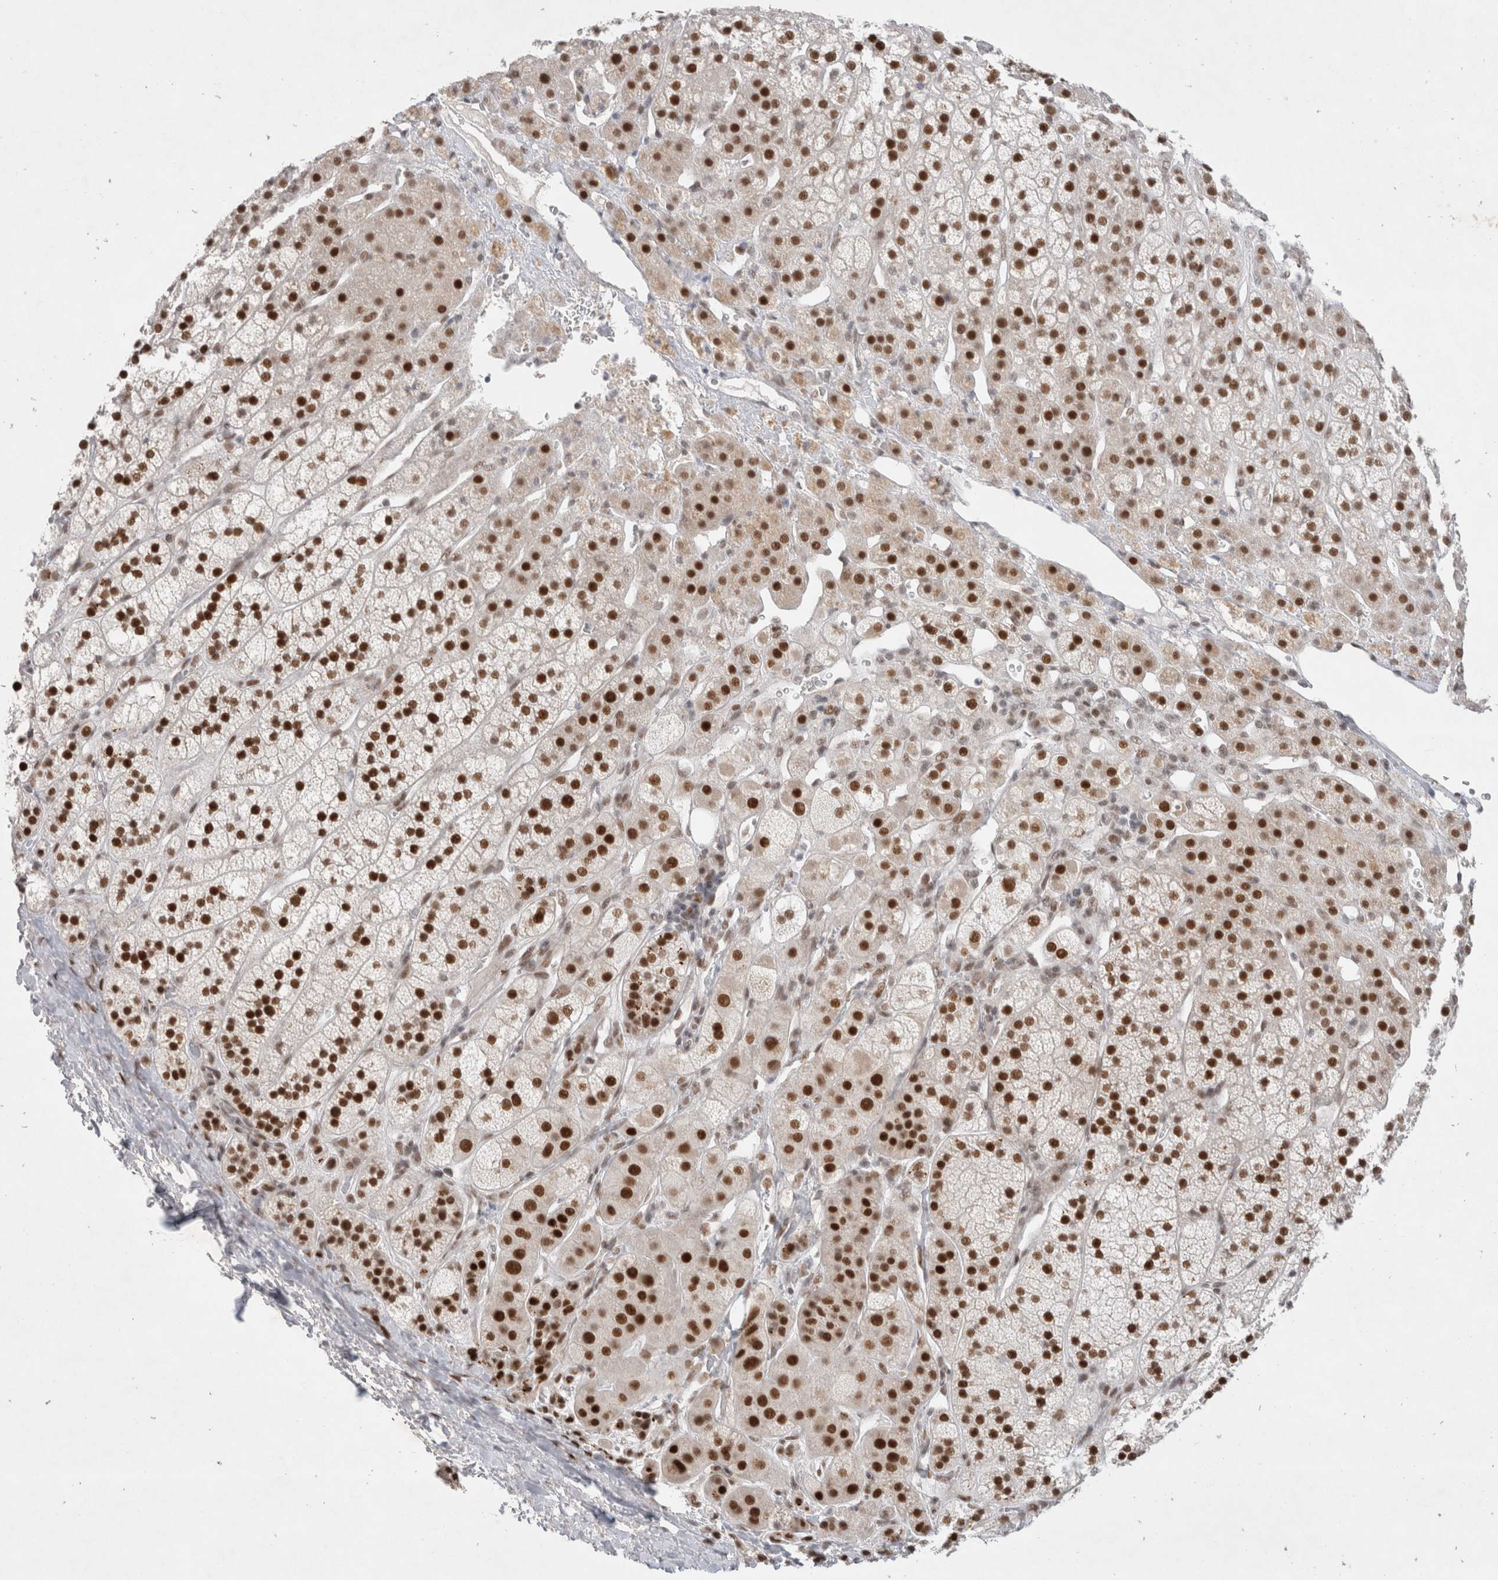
{"staining": {"intensity": "strong", "quantity": ">75%", "location": "nuclear"}, "tissue": "adrenal gland", "cell_type": "Glandular cells", "image_type": "normal", "snomed": [{"axis": "morphology", "description": "Normal tissue, NOS"}, {"axis": "topography", "description": "Adrenal gland"}], "caption": "DAB immunohistochemical staining of benign human adrenal gland reveals strong nuclear protein expression in about >75% of glandular cells. (Brightfield microscopy of DAB IHC at high magnification).", "gene": "RECQL4", "patient": {"sex": "male", "age": 56}}